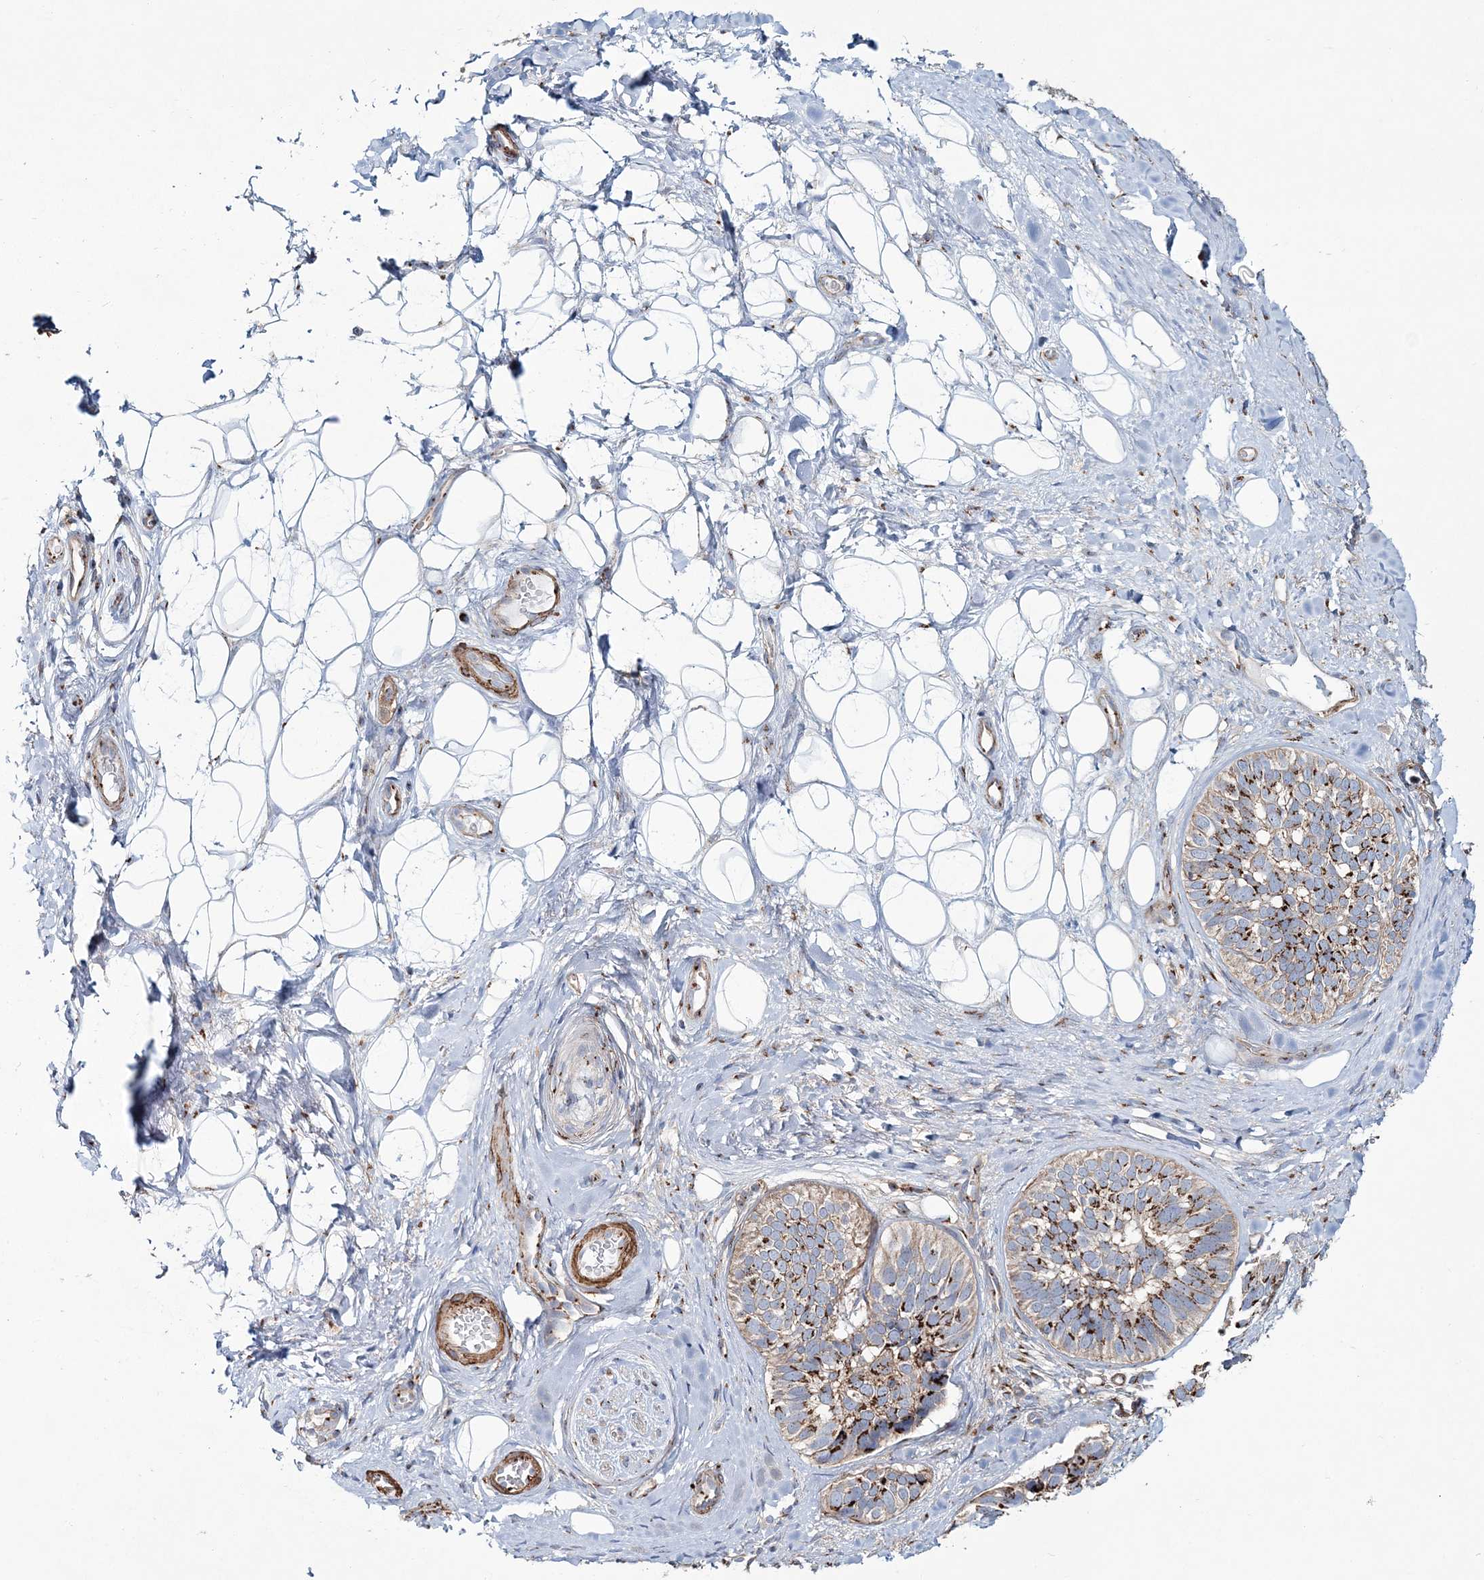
{"staining": {"intensity": "strong", "quantity": "25%-75%", "location": "cytoplasmic/membranous"}, "tissue": "skin cancer", "cell_type": "Tumor cells", "image_type": "cancer", "snomed": [{"axis": "morphology", "description": "Basal cell carcinoma"}, {"axis": "topography", "description": "Skin"}], "caption": "This is an image of IHC staining of skin cancer (basal cell carcinoma), which shows strong positivity in the cytoplasmic/membranous of tumor cells.", "gene": "MAN1A2", "patient": {"sex": "male", "age": 62}}